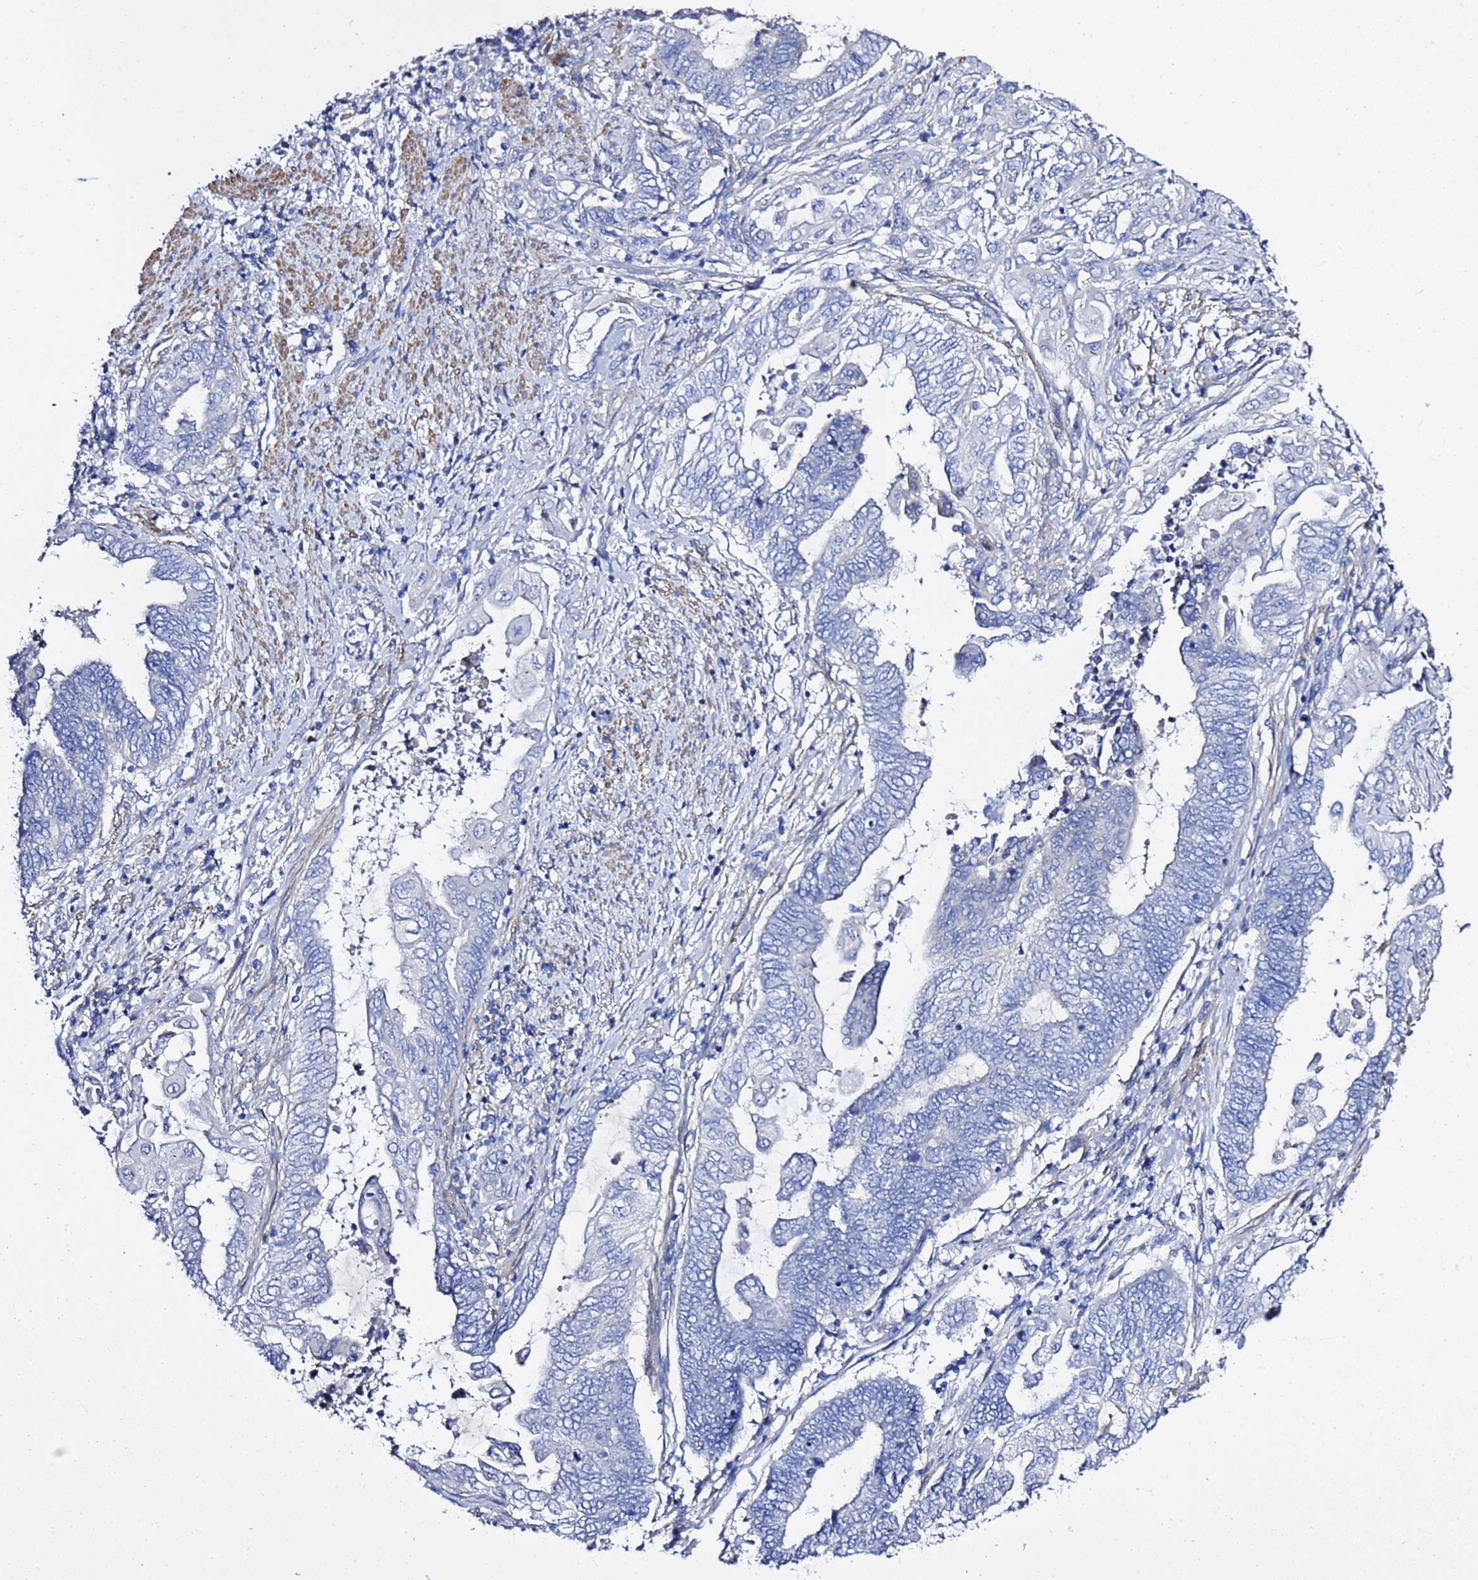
{"staining": {"intensity": "negative", "quantity": "none", "location": "none"}, "tissue": "endometrial cancer", "cell_type": "Tumor cells", "image_type": "cancer", "snomed": [{"axis": "morphology", "description": "Adenocarcinoma, NOS"}, {"axis": "topography", "description": "Uterus"}, {"axis": "topography", "description": "Endometrium"}], "caption": "Tumor cells are negative for protein expression in human endometrial cancer. (DAB immunohistochemistry visualized using brightfield microscopy, high magnification).", "gene": "USP18", "patient": {"sex": "female", "age": 70}}